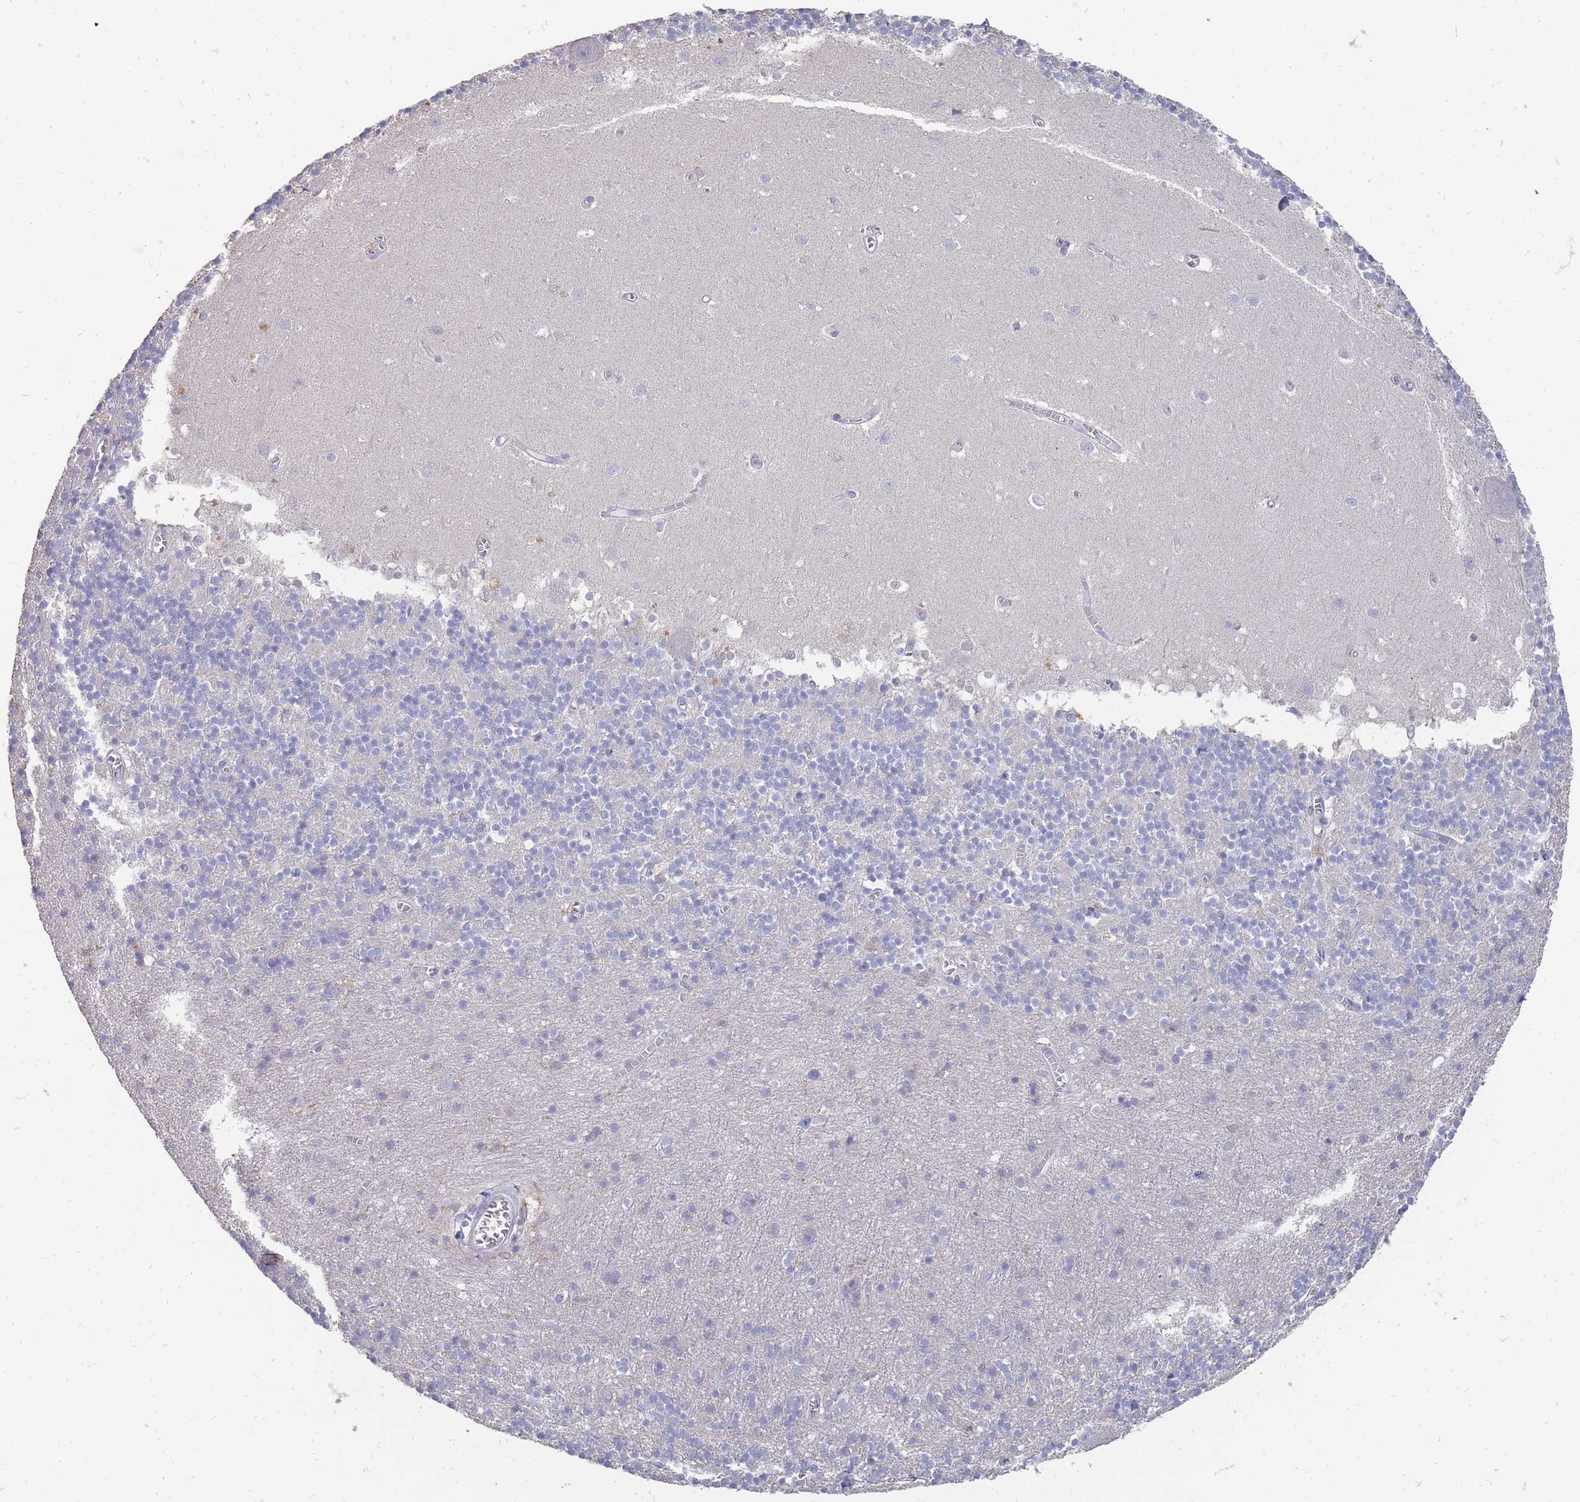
{"staining": {"intensity": "negative", "quantity": "none", "location": "none"}, "tissue": "cerebellum", "cell_type": "Cells in granular layer", "image_type": "normal", "snomed": [{"axis": "morphology", "description": "Normal tissue, NOS"}, {"axis": "topography", "description": "Cerebellum"}], "caption": "Immunohistochemistry (IHC) image of unremarkable cerebellum: cerebellum stained with DAB (3,3'-diaminobenzidine) demonstrates no significant protein staining in cells in granular layer. Nuclei are stained in blue.", "gene": "OTULINL", "patient": {"sex": "male", "age": 54}}